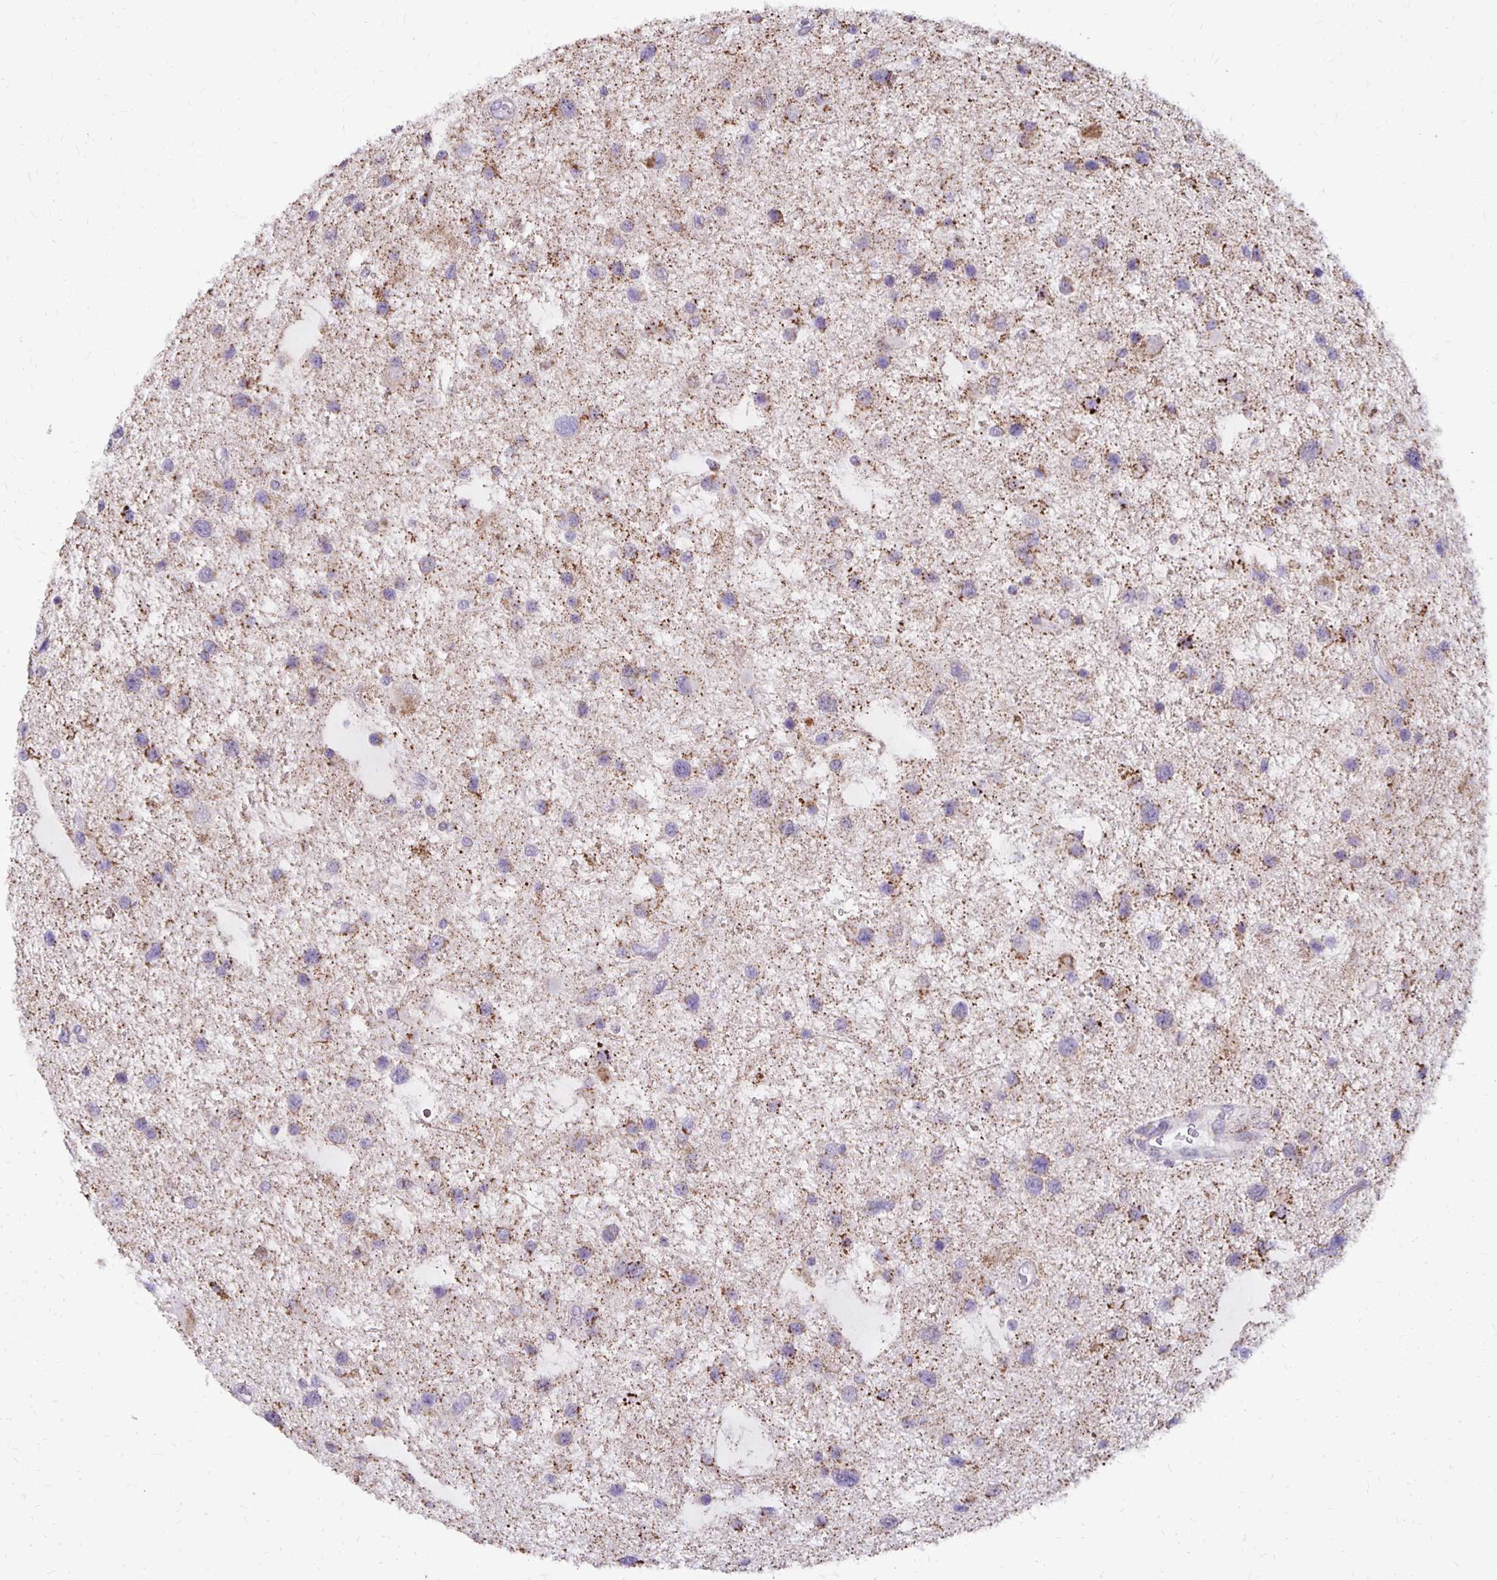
{"staining": {"intensity": "moderate", "quantity": ">75%", "location": "cytoplasmic/membranous"}, "tissue": "glioma", "cell_type": "Tumor cells", "image_type": "cancer", "snomed": [{"axis": "morphology", "description": "Glioma, malignant, Low grade"}, {"axis": "topography", "description": "Brain"}], "caption": "A photomicrograph showing moderate cytoplasmic/membranous positivity in about >75% of tumor cells in low-grade glioma (malignant), as visualized by brown immunohistochemical staining.", "gene": "IER3", "patient": {"sex": "female", "age": 32}}